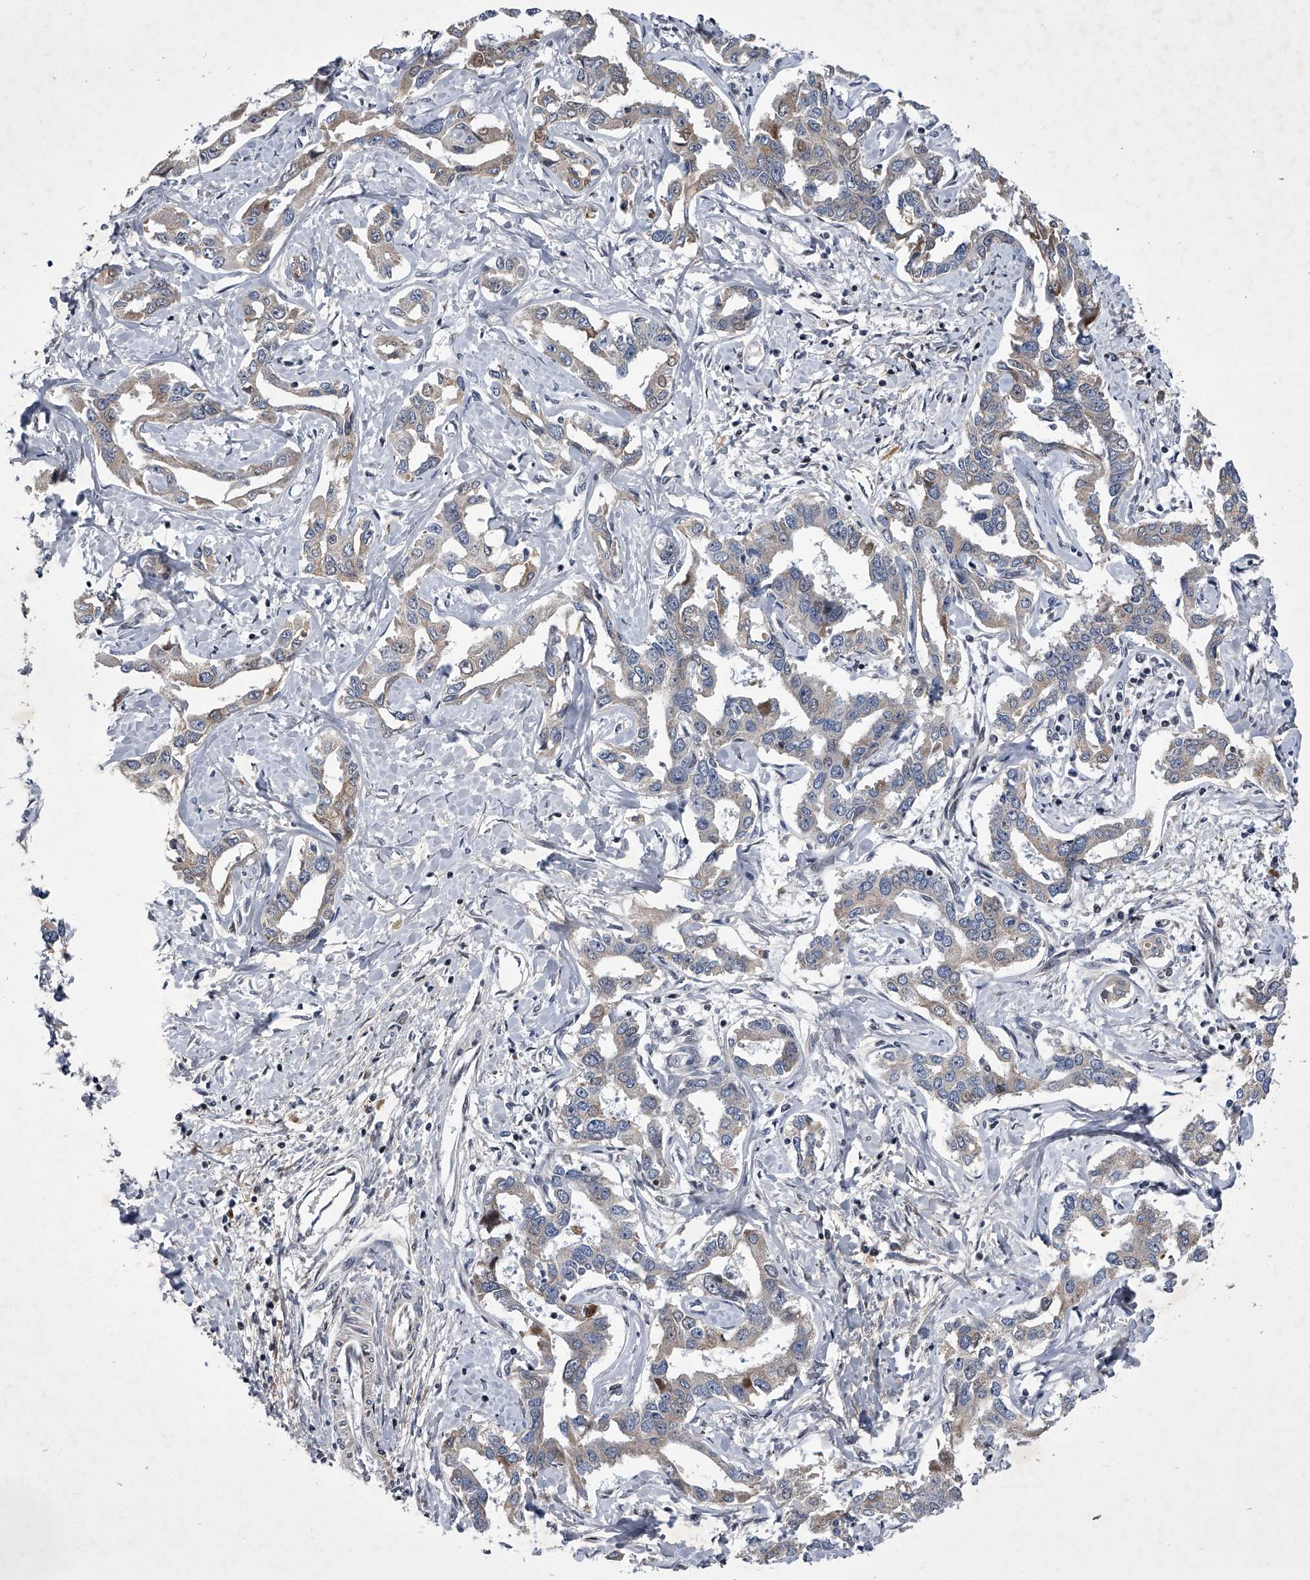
{"staining": {"intensity": "weak", "quantity": "25%-75%", "location": "cytoplasmic/membranous"}, "tissue": "liver cancer", "cell_type": "Tumor cells", "image_type": "cancer", "snomed": [{"axis": "morphology", "description": "Cholangiocarcinoma"}, {"axis": "topography", "description": "Liver"}], "caption": "Immunohistochemistry photomicrograph of human liver cancer stained for a protein (brown), which exhibits low levels of weak cytoplasmic/membranous positivity in about 25%-75% of tumor cells.", "gene": "ZNF76", "patient": {"sex": "male", "age": 59}}